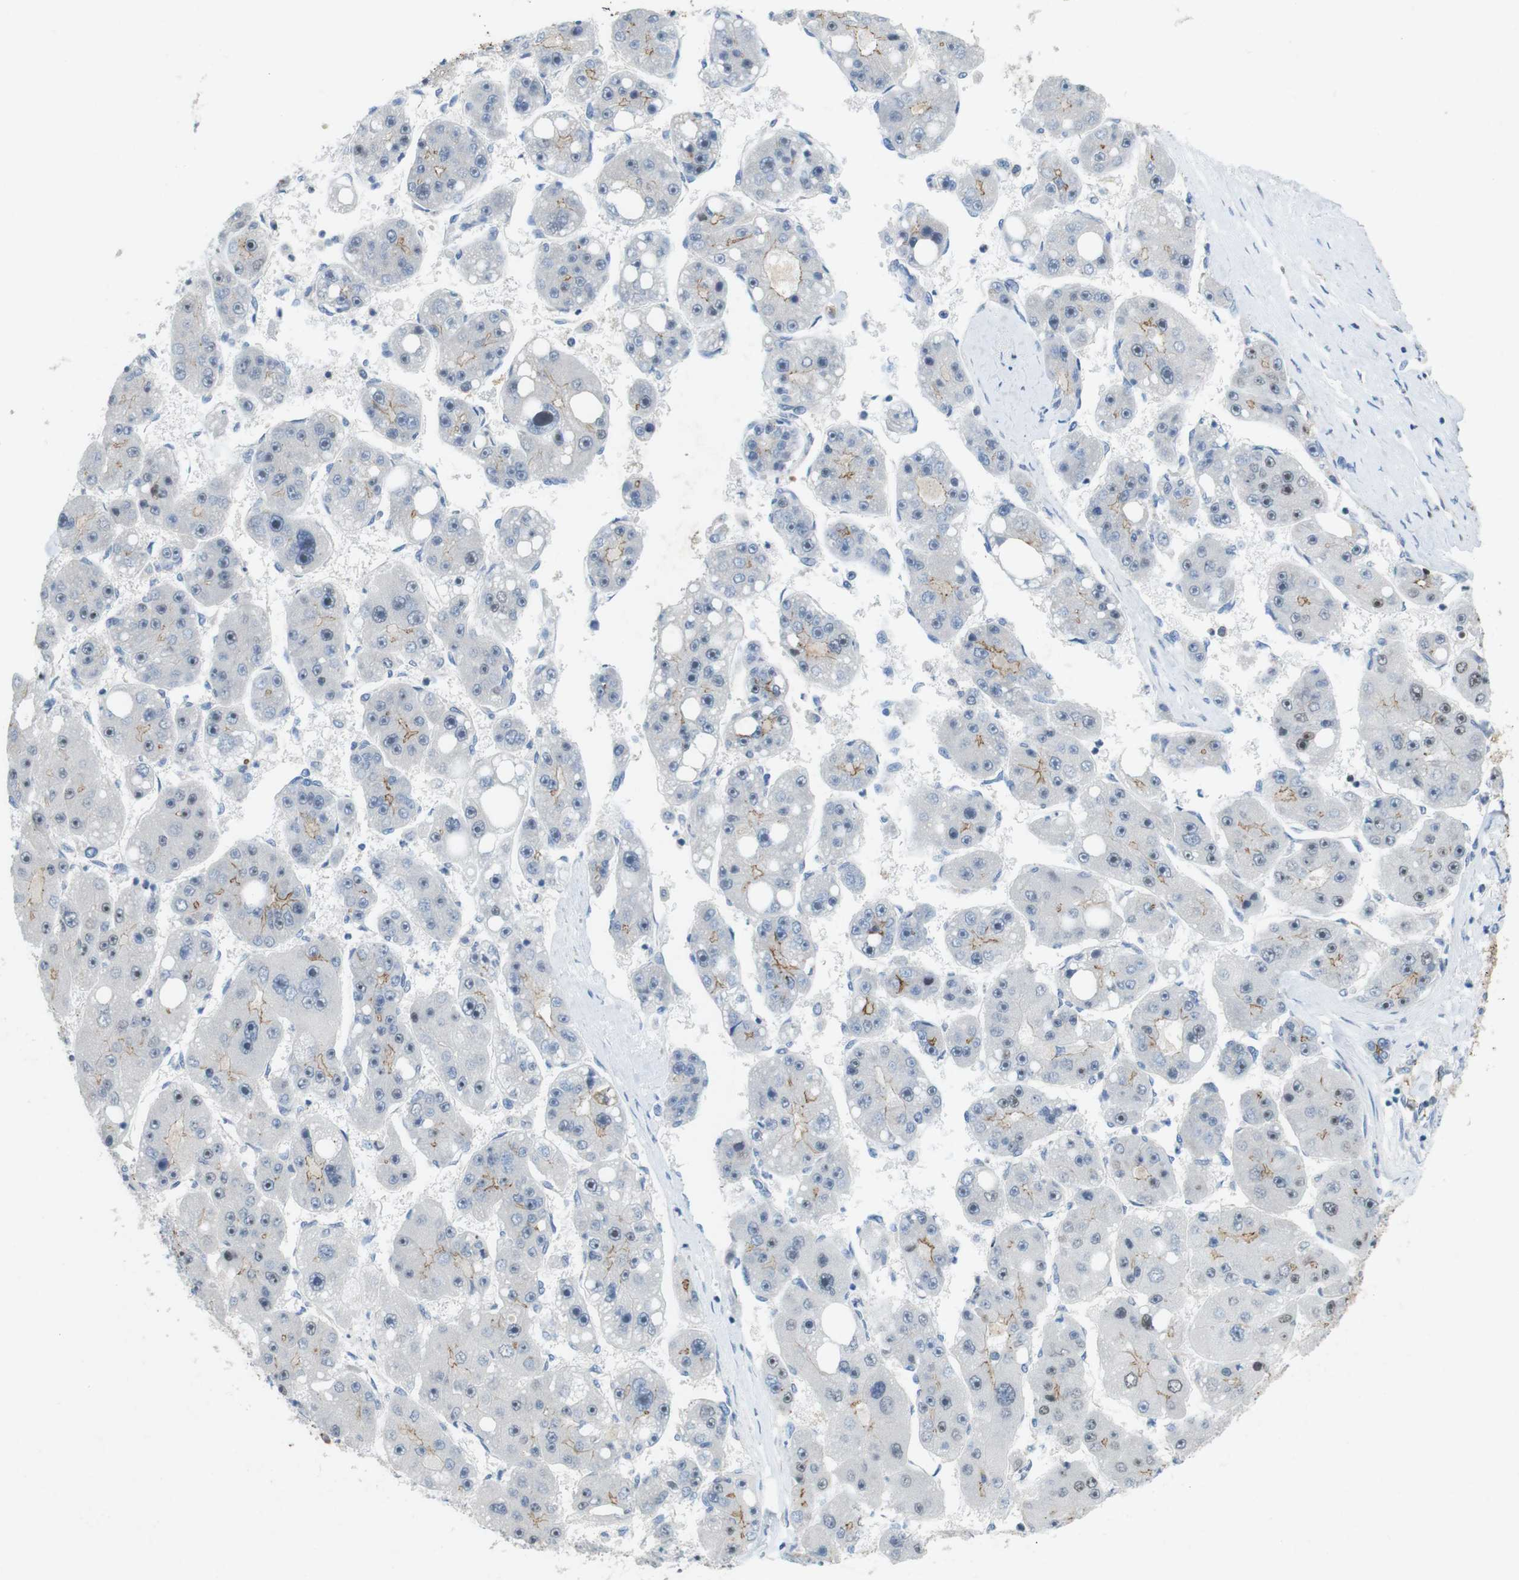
{"staining": {"intensity": "weak", "quantity": "25%-75%", "location": "cytoplasmic/membranous"}, "tissue": "liver cancer", "cell_type": "Tumor cells", "image_type": "cancer", "snomed": [{"axis": "morphology", "description": "Carcinoma, Hepatocellular, NOS"}, {"axis": "topography", "description": "Liver"}], "caption": "Liver cancer (hepatocellular carcinoma) was stained to show a protein in brown. There is low levels of weak cytoplasmic/membranous expression in about 25%-75% of tumor cells. (DAB (3,3'-diaminobenzidine) = brown stain, brightfield microscopy at high magnification).", "gene": "TJP3", "patient": {"sex": "female", "age": 61}}